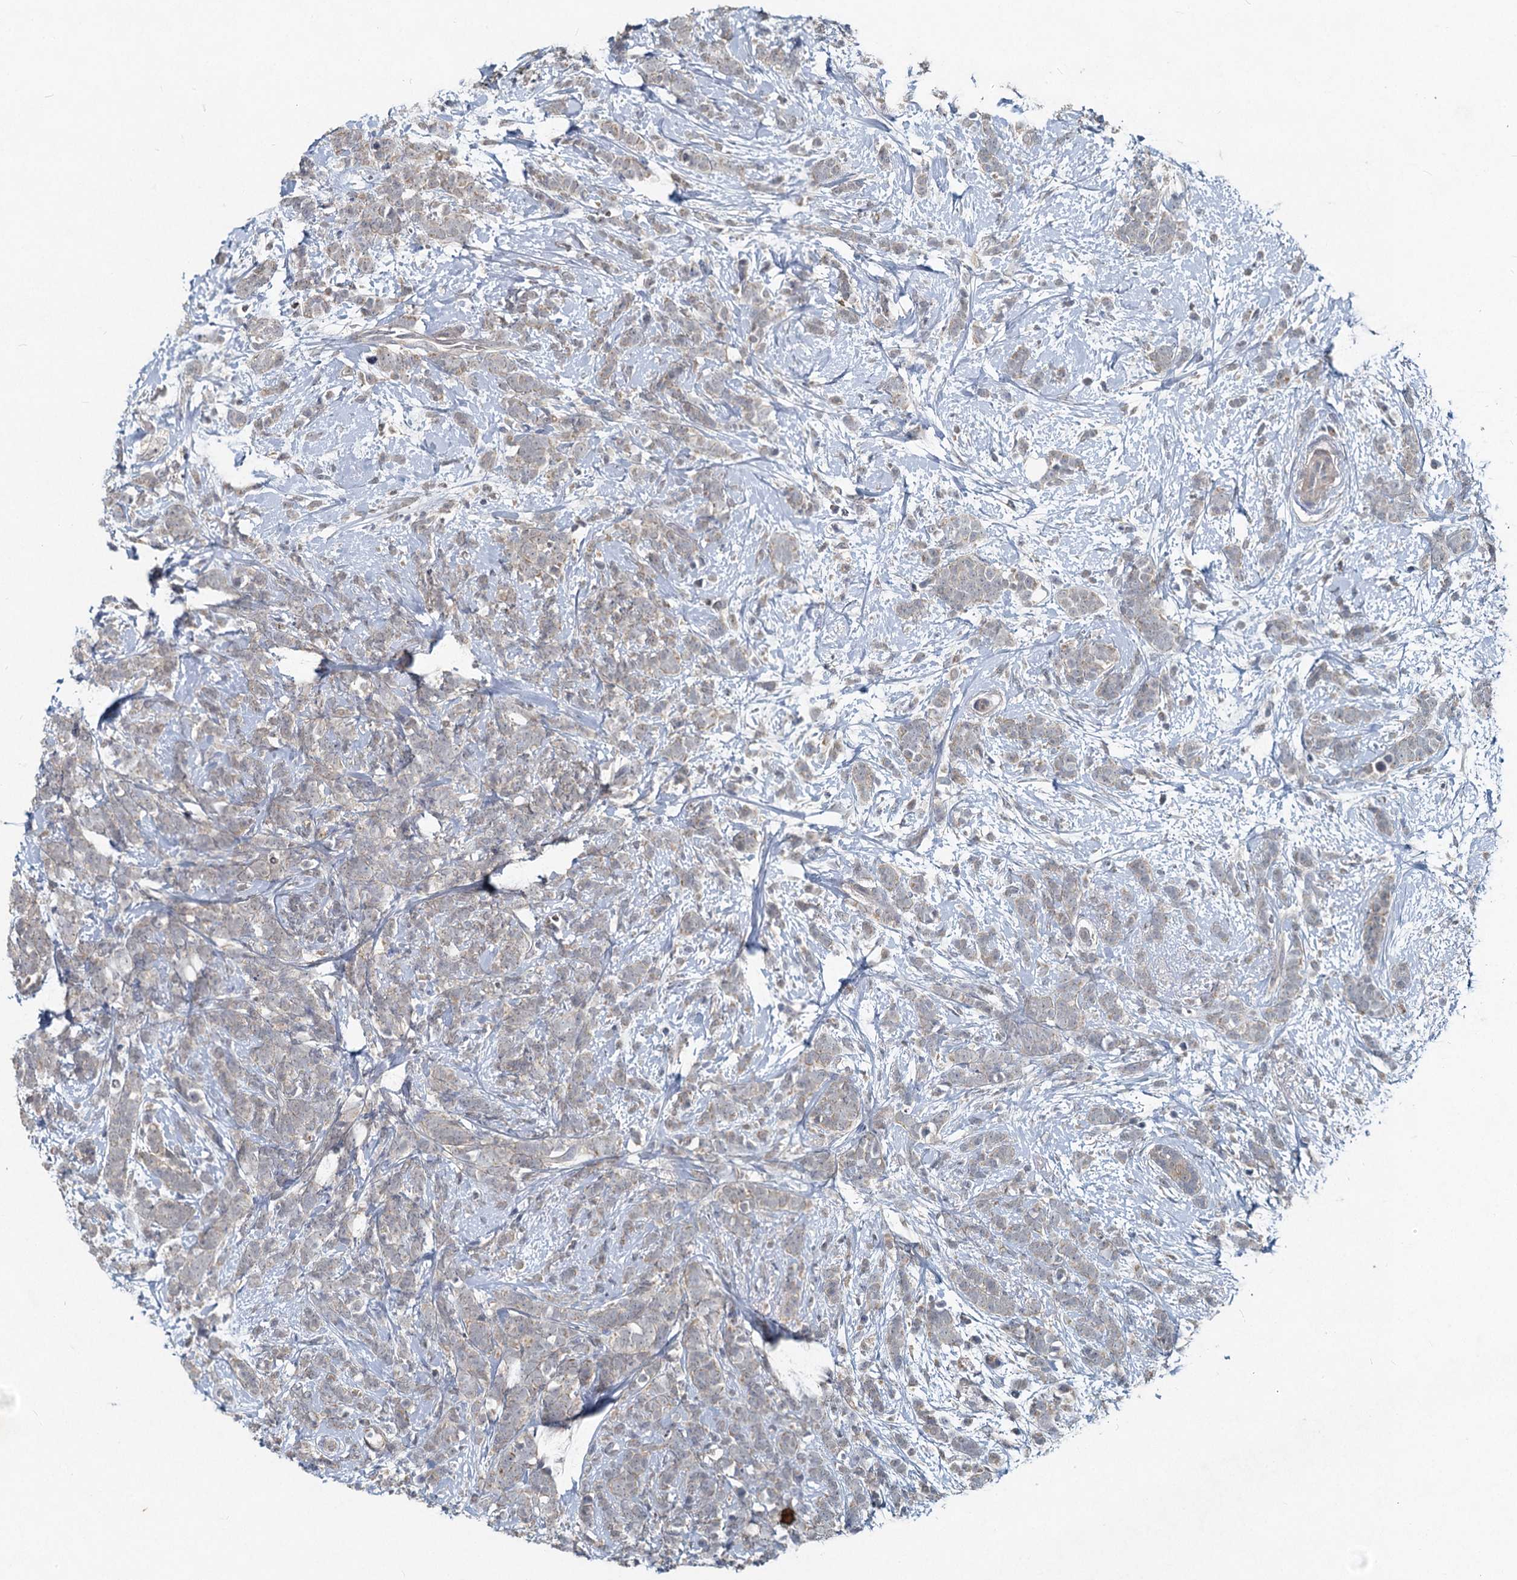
{"staining": {"intensity": "weak", "quantity": "<25%", "location": "cytoplasmic/membranous"}, "tissue": "breast cancer", "cell_type": "Tumor cells", "image_type": "cancer", "snomed": [{"axis": "morphology", "description": "Lobular carcinoma"}, {"axis": "topography", "description": "Breast"}], "caption": "Tumor cells are negative for protein expression in human breast cancer.", "gene": "HERC3", "patient": {"sex": "female", "age": 58}}